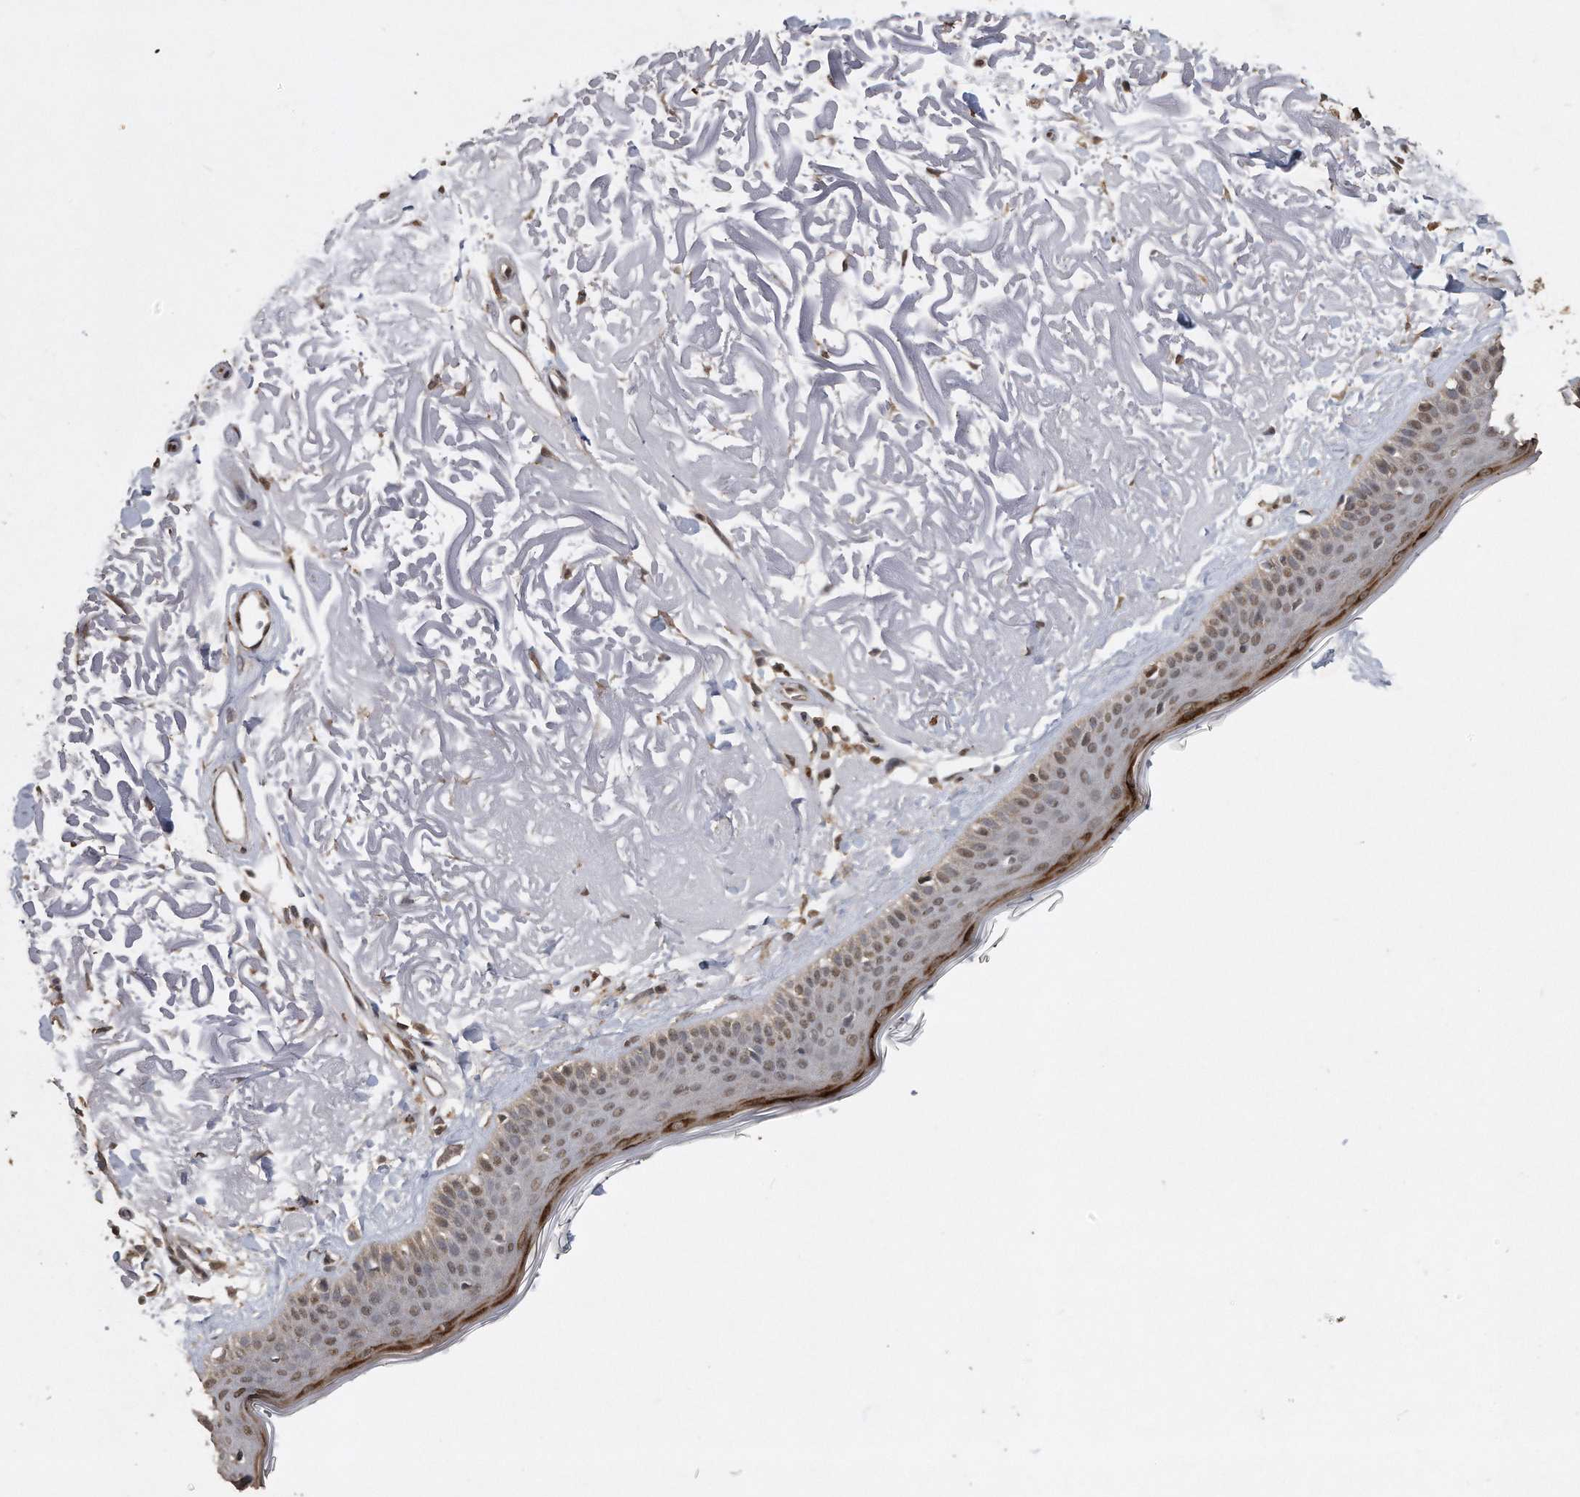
{"staining": {"intensity": "moderate", "quantity": ">75%", "location": "nuclear"}, "tissue": "skin", "cell_type": "Fibroblasts", "image_type": "normal", "snomed": [{"axis": "morphology", "description": "Normal tissue, NOS"}, {"axis": "topography", "description": "Skin"}, {"axis": "topography", "description": "Skeletal muscle"}], "caption": "This image reveals immunohistochemistry (IHC) staining of normal skin, with medium moderate nuclear staining in about >75% of fibroblasts.", "gene": "CRYZL1", "patient": {"sex": "male", "age": 83}}